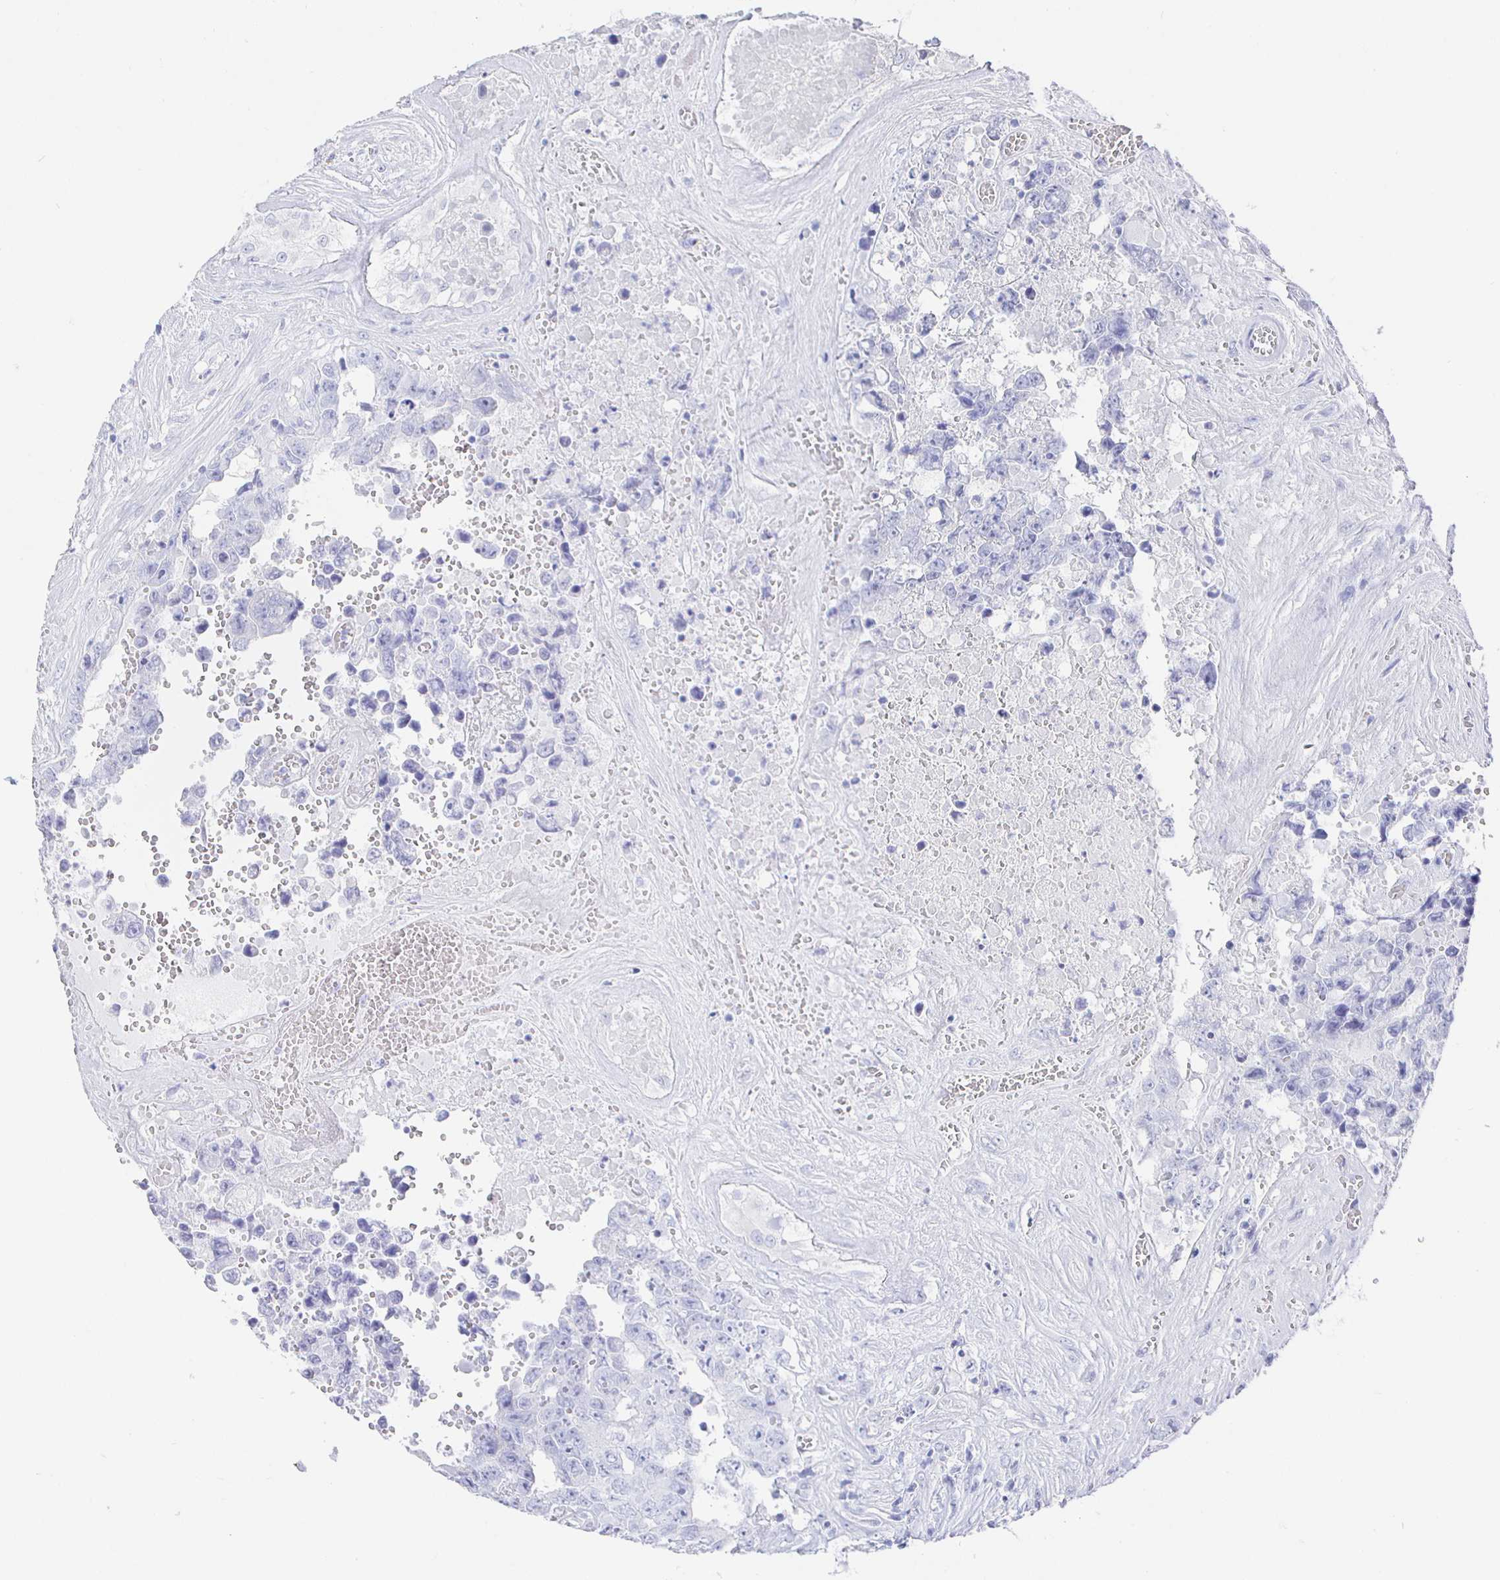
{"staining": {"intensity": "negative", "quantity": "none", "location": "none"}, "tissue": "testis cancer", "cell_type": "Tumor cells", "image_type": "cancer", "snomed": [{"axis": "morphology", "description": "Normal tissue, NOS"}, {"axis": "morphology", "description": "Carcinoma, Embryonal, NOS"}, {"axis": "topography", "description": "Testis"}, {"axis": "topography", "description": "Epididymis"}], "caption": "Immunohistochemistry (IHC) histopathology image of human embryonal carcinoma (testis) stained for a protein (brown), which demonstrates no positivity in tumor cells.", "gene": "CLCA1", "patient": {"sex": "male", "age": 25}}